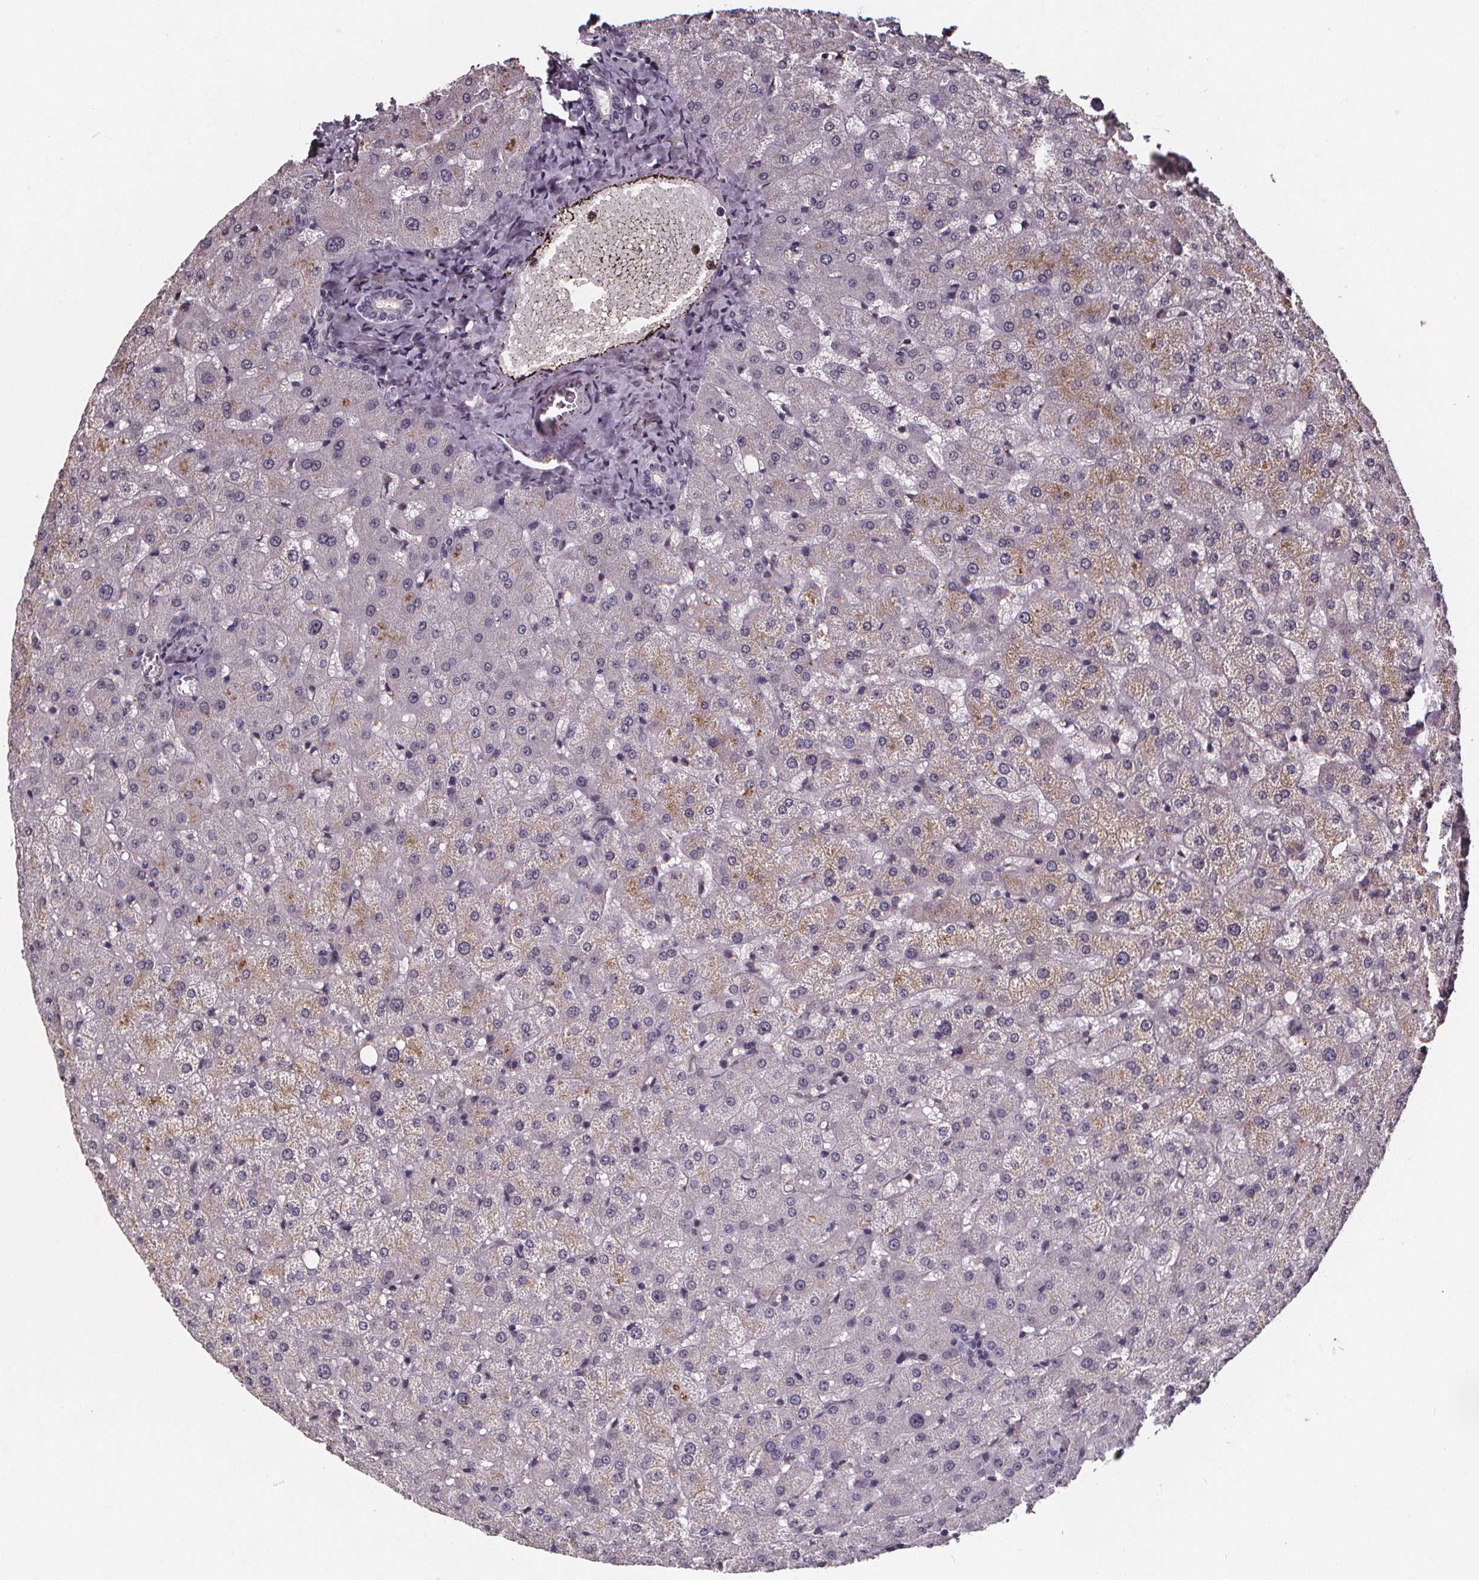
{"staining": {"intensity": "negative", "quantity": "none", "location": "none"}, "tissue": "liver", "cell_type": "Cholangiocytes", "image_type": "normal", "snomed": [{"axis": "morphology", "description": "Normal tissue, NOS"}, {"axis": "topography", "description": "Liver"}], "caption": "There is no significant expression in cholangiocytes of liver. The staining was performed using DAB to visualize the protein expression in brown, while the nuclei were stained in blue with hematoxylin (Magnification: 20x).", "gene": "SPAG8", "patient": {"sex": "female", "age": 50}}